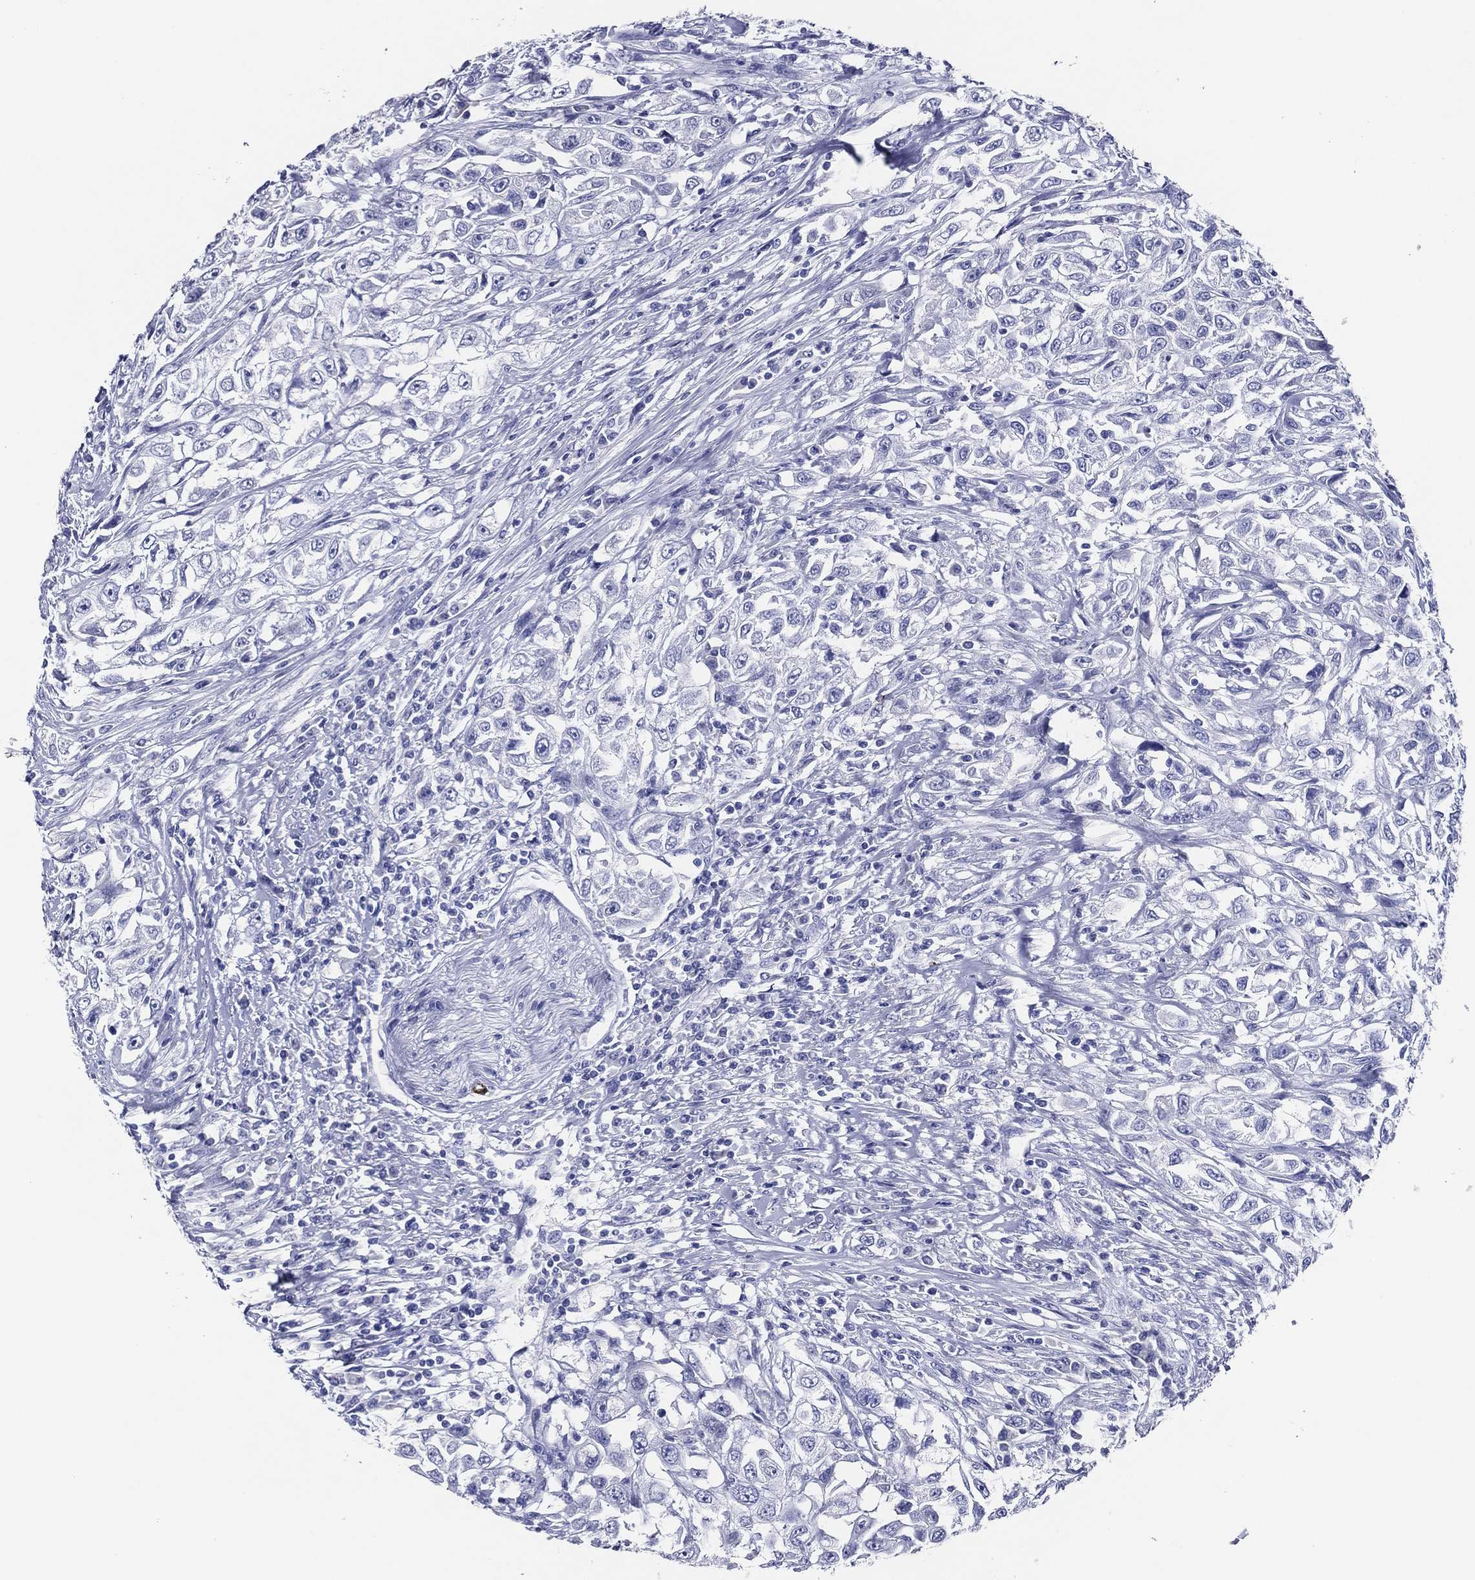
{"staining": {"intensity": "negative", "quantity": "none", "location": "none"}, "tissue": "urothelial cancer", "cell_type": "Tumor cells", "image_type": "cancer", "snomed": [{"axis": "morphology", "description": "Urothelial carcinoma, High grade"}, {"axis": "topography", "description": "Urinary bladder"}], "caption": "DAB (3,3'-diaminobenzidine) immunohistochemical staining of urothelial cancer displays no significant expression in tumor cells.", "gene": "ACE2", "patient": {"sex": "female", "age": 56}}